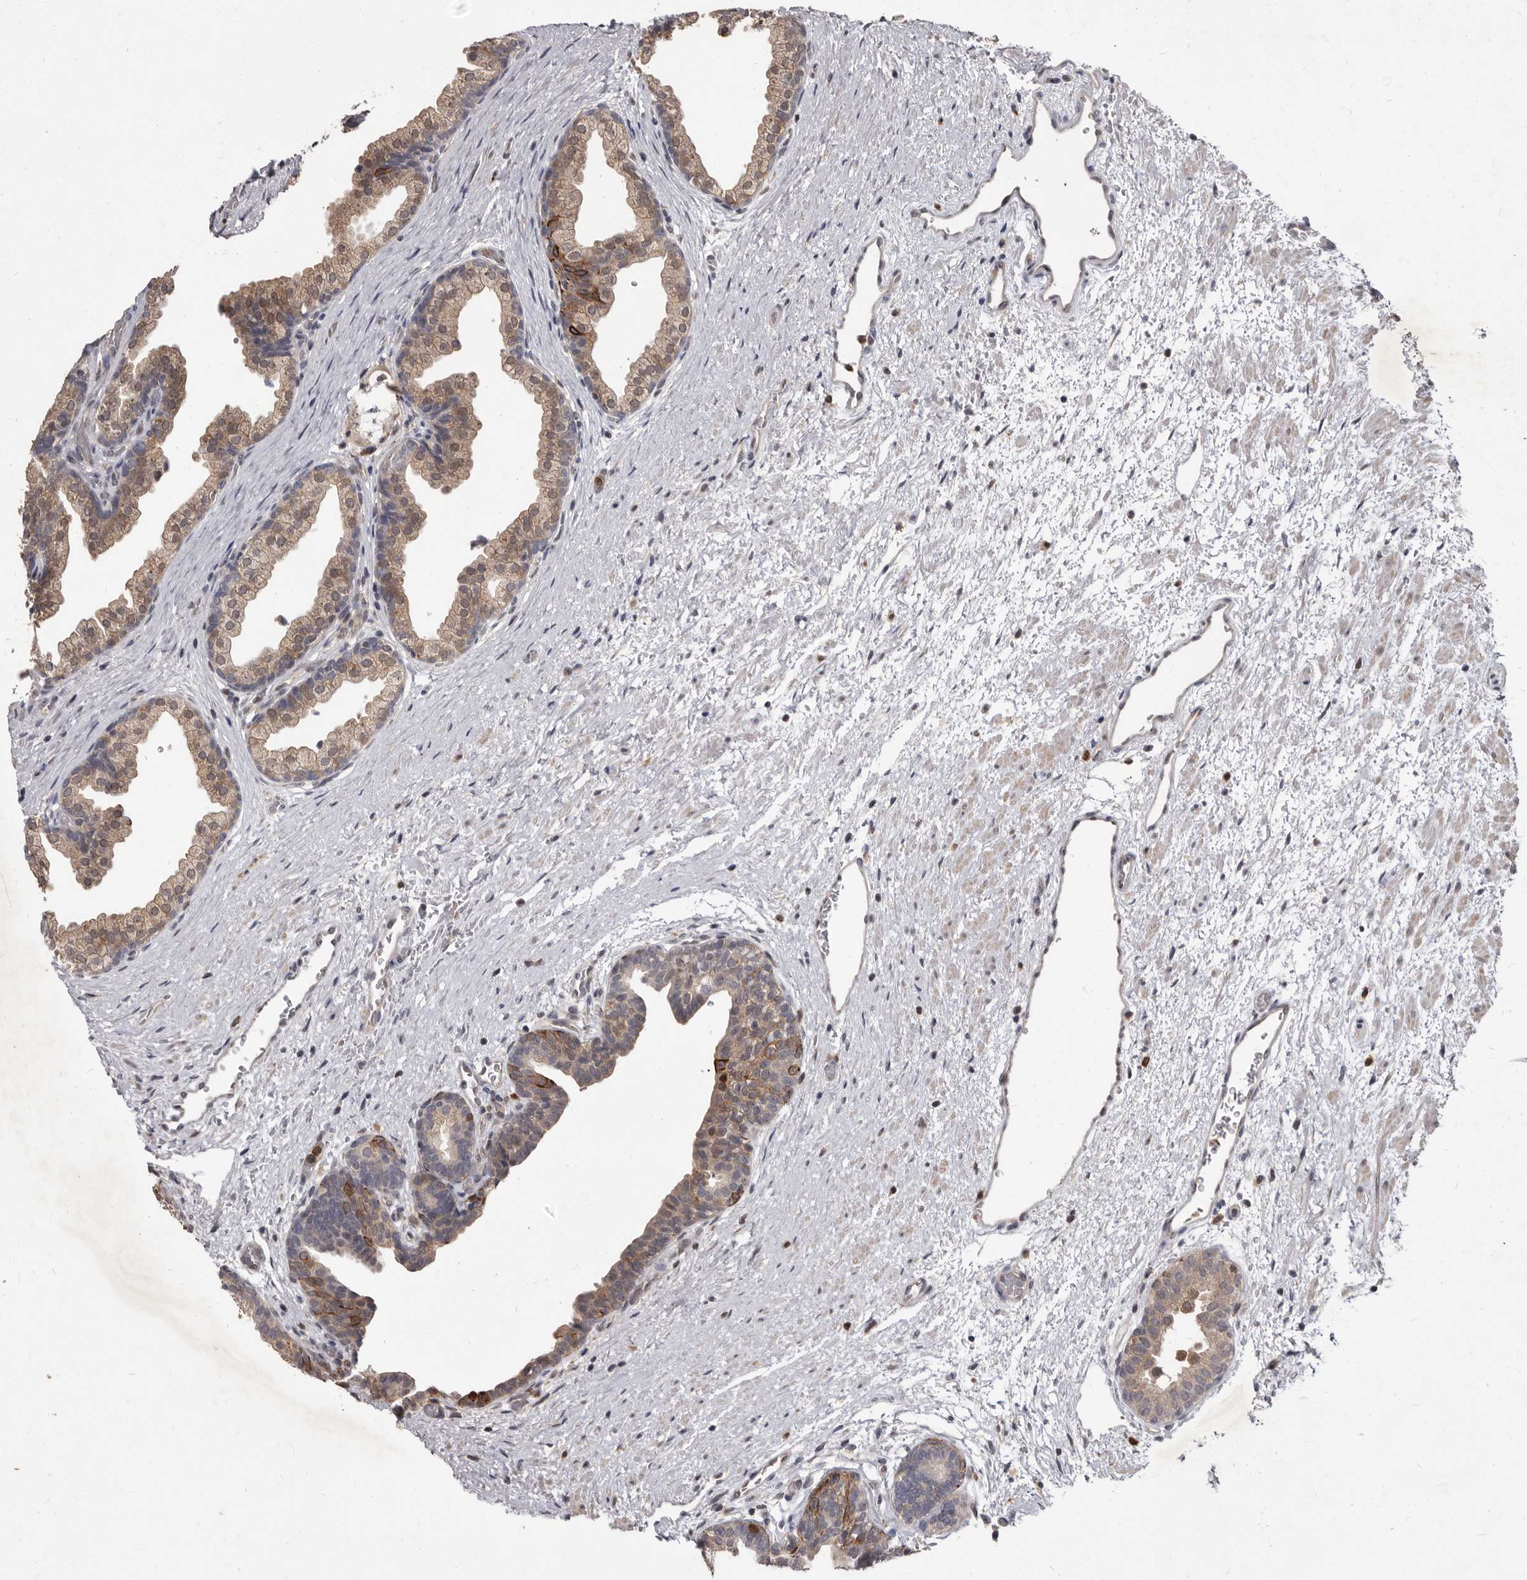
{"staining": {"intensity": "moderate", "quantity": "25%-75%", "location": "cytoplasmic/membranous"}, "tissue": "prostate", "cell_type": "Glandular cells", "image_type": "normal", "snomed": [{"axis": "morphology", "description": "Normal tissue, NOS"}, {"axis": "topography", "description": "Prostate"}], "caption": "Glandular cells show medium levels of moderate cytoplasmic/membranous expression in approximately 25%-75% of cells in normal human prostate. (DAB IHC, brown staining for protein, blue staining for nuclei).", "gene": "ACLY", "patient": {"sex": "male", "age": 48}}